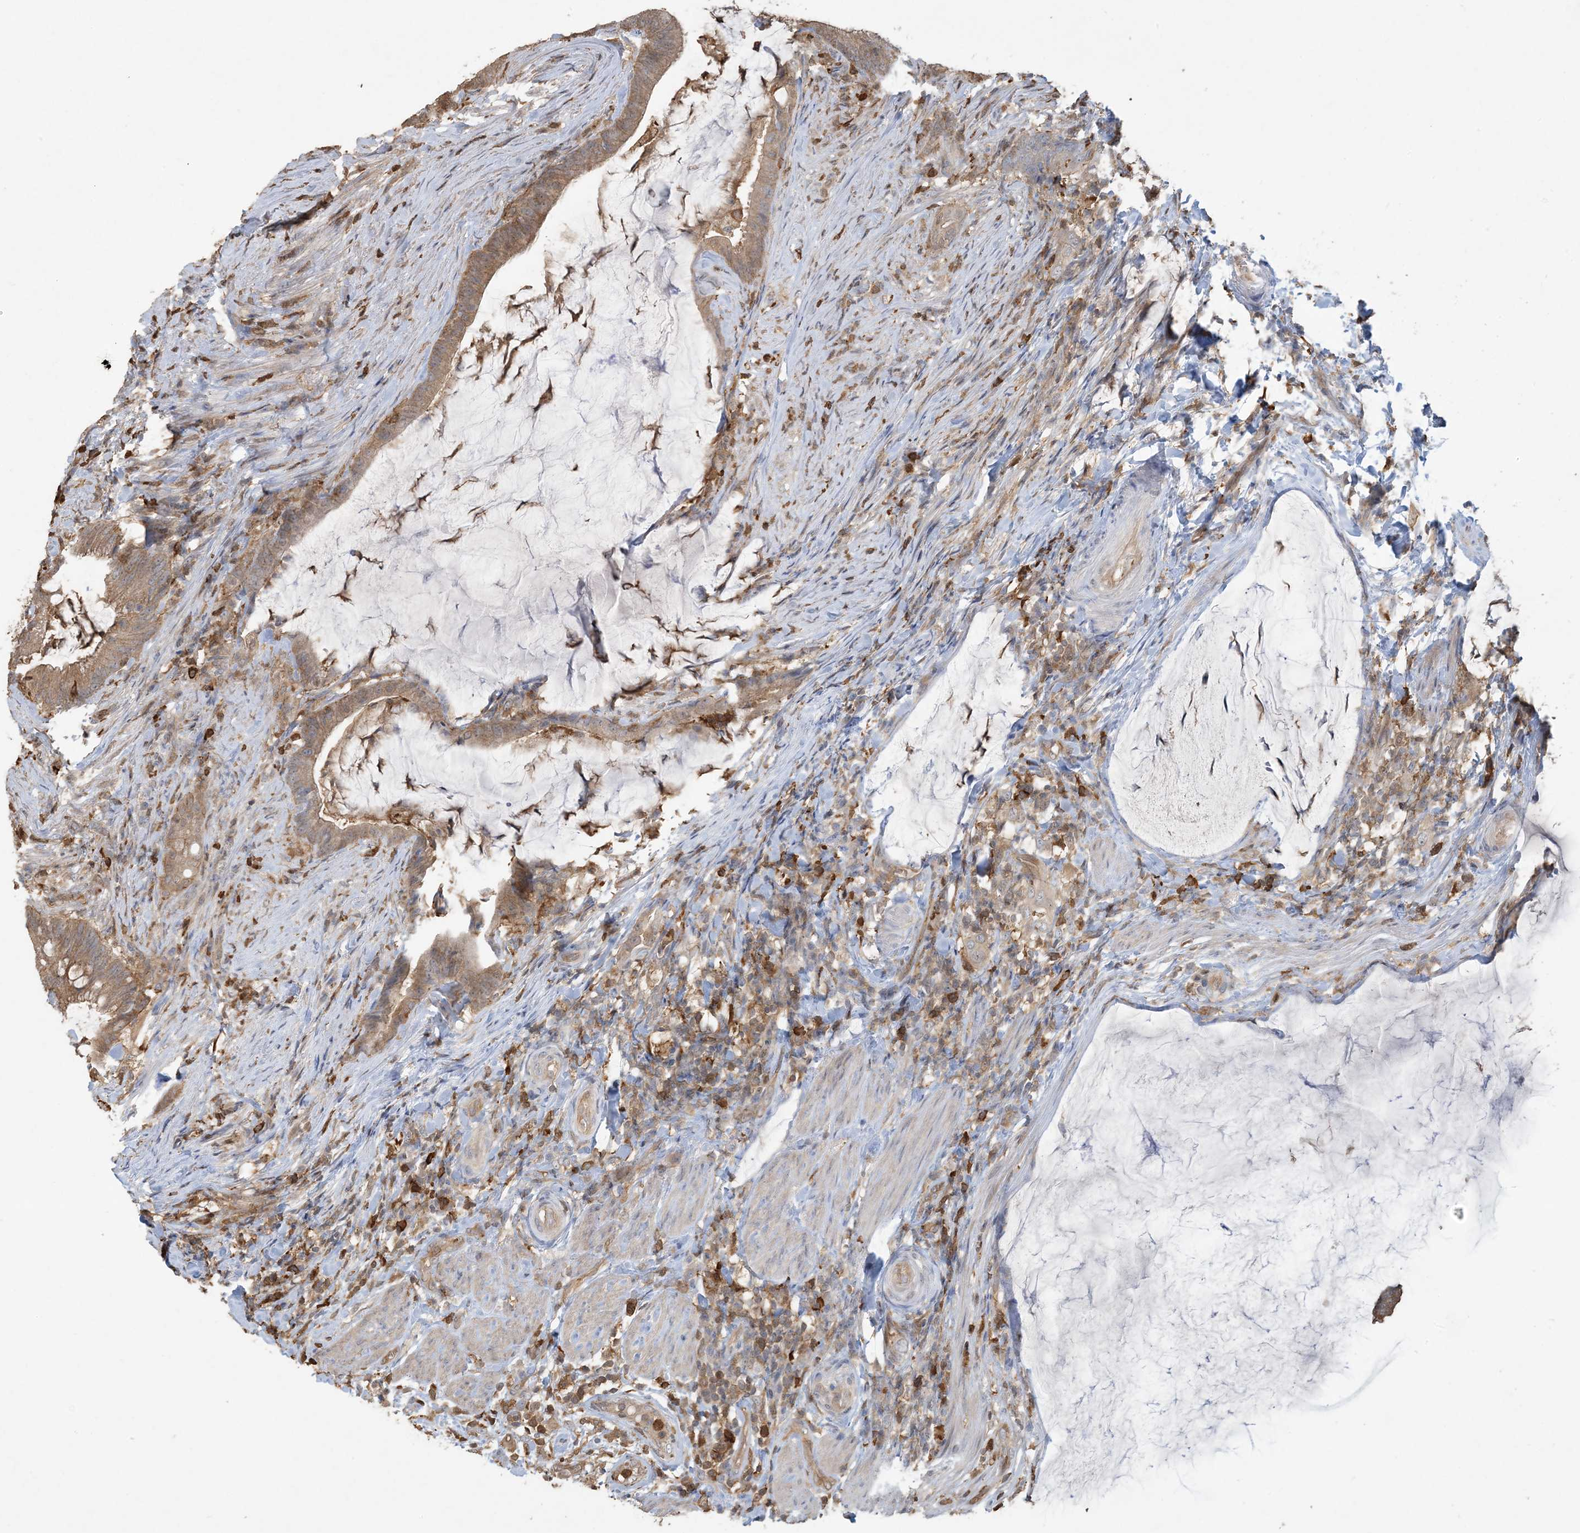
{"staining": {"intensity": "moderate", "quantity": ">75%", "location": "cytoplasmic/membranous"}, "tissue": "colorectal cancer", "cell_type": "Tumor cells", "image_type": "cancer", "snomed": [{"axis": "morphology", "description": "Adenocarcinoma, NOS"}, {"axis": "topography", "description": "Colon"}], "caption": "Human colorectal adenocarcinoma stained with a protein marker shows moderate staining in tumor cells.", "gene": "TMSB4X", "patient": {"sex": "female", "age": 66}}